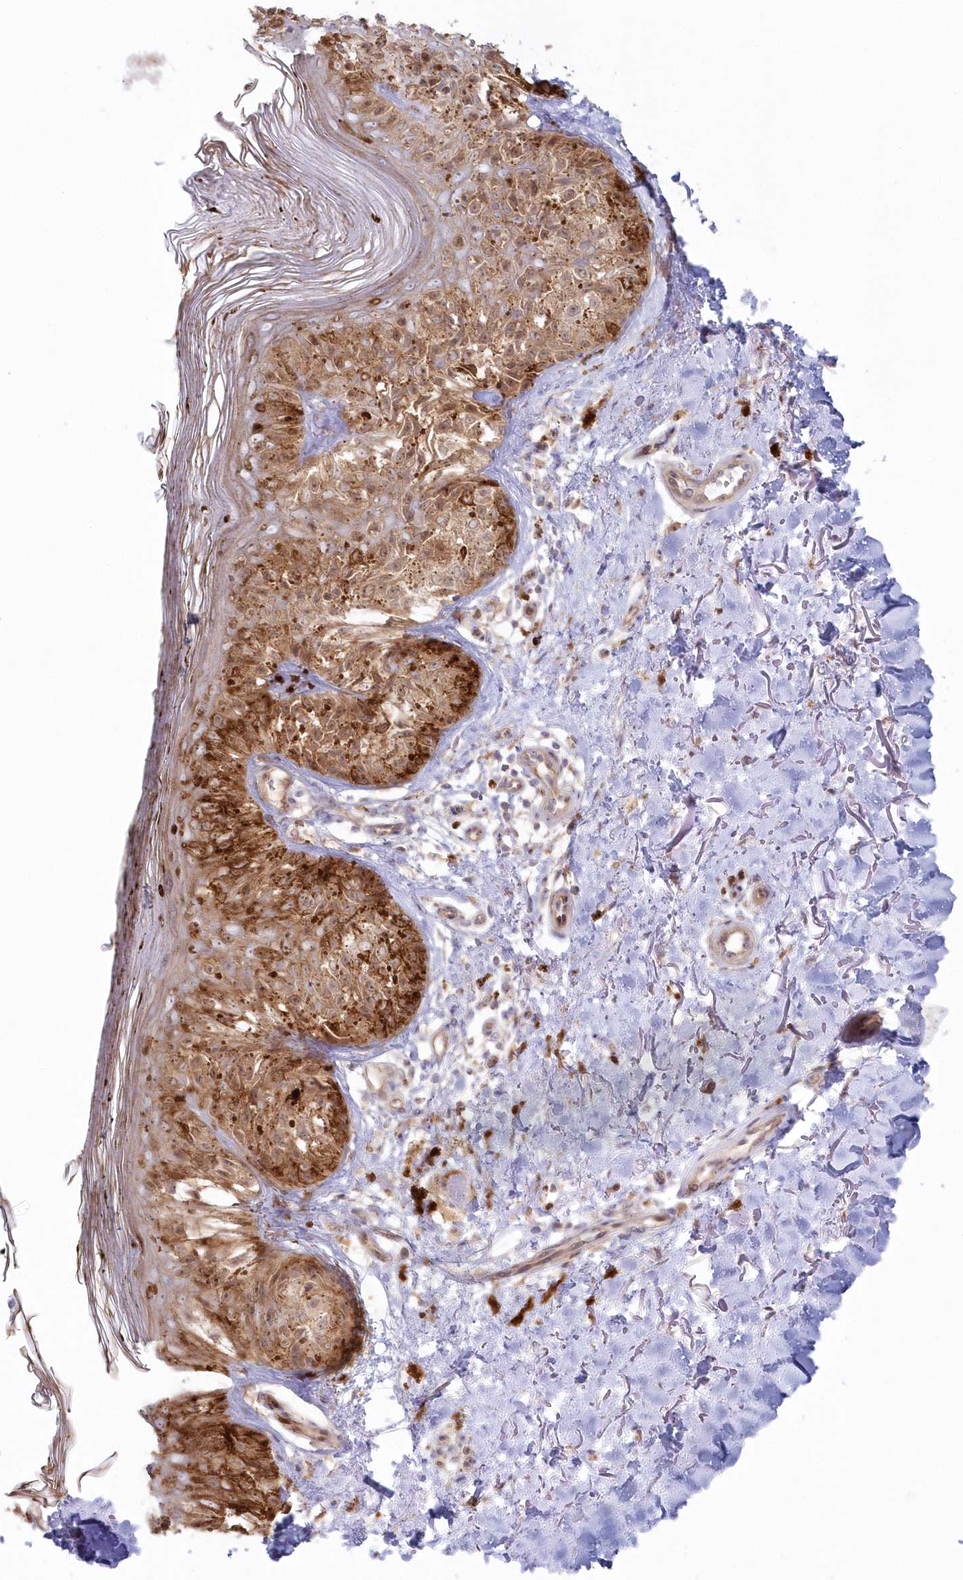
{"staining": {"intensity": "moderate", "quantity": ">75%", "location": "cytoplasmic/membranous"}, "tissue": "melanoma", "cell_type": "Tumor cells", "image_type": "cancer", "snomed": [{"axis": "morphology", "description": "Malignant melanoma, NOS"}, {"axis": "topography", "description": "Skin"}], "caption": "Tumor cells demonstrate medium levels of moderate cytoplasmic/membranous expression in about >75% of cells in human melanoma. The protein of interest is stained brown, and the nuclei are stained in blue (DAB IHC with brightfield microscopy, high magnification).", "gene": "GBE1", "patient": {"sex": "female", "age": 50}}